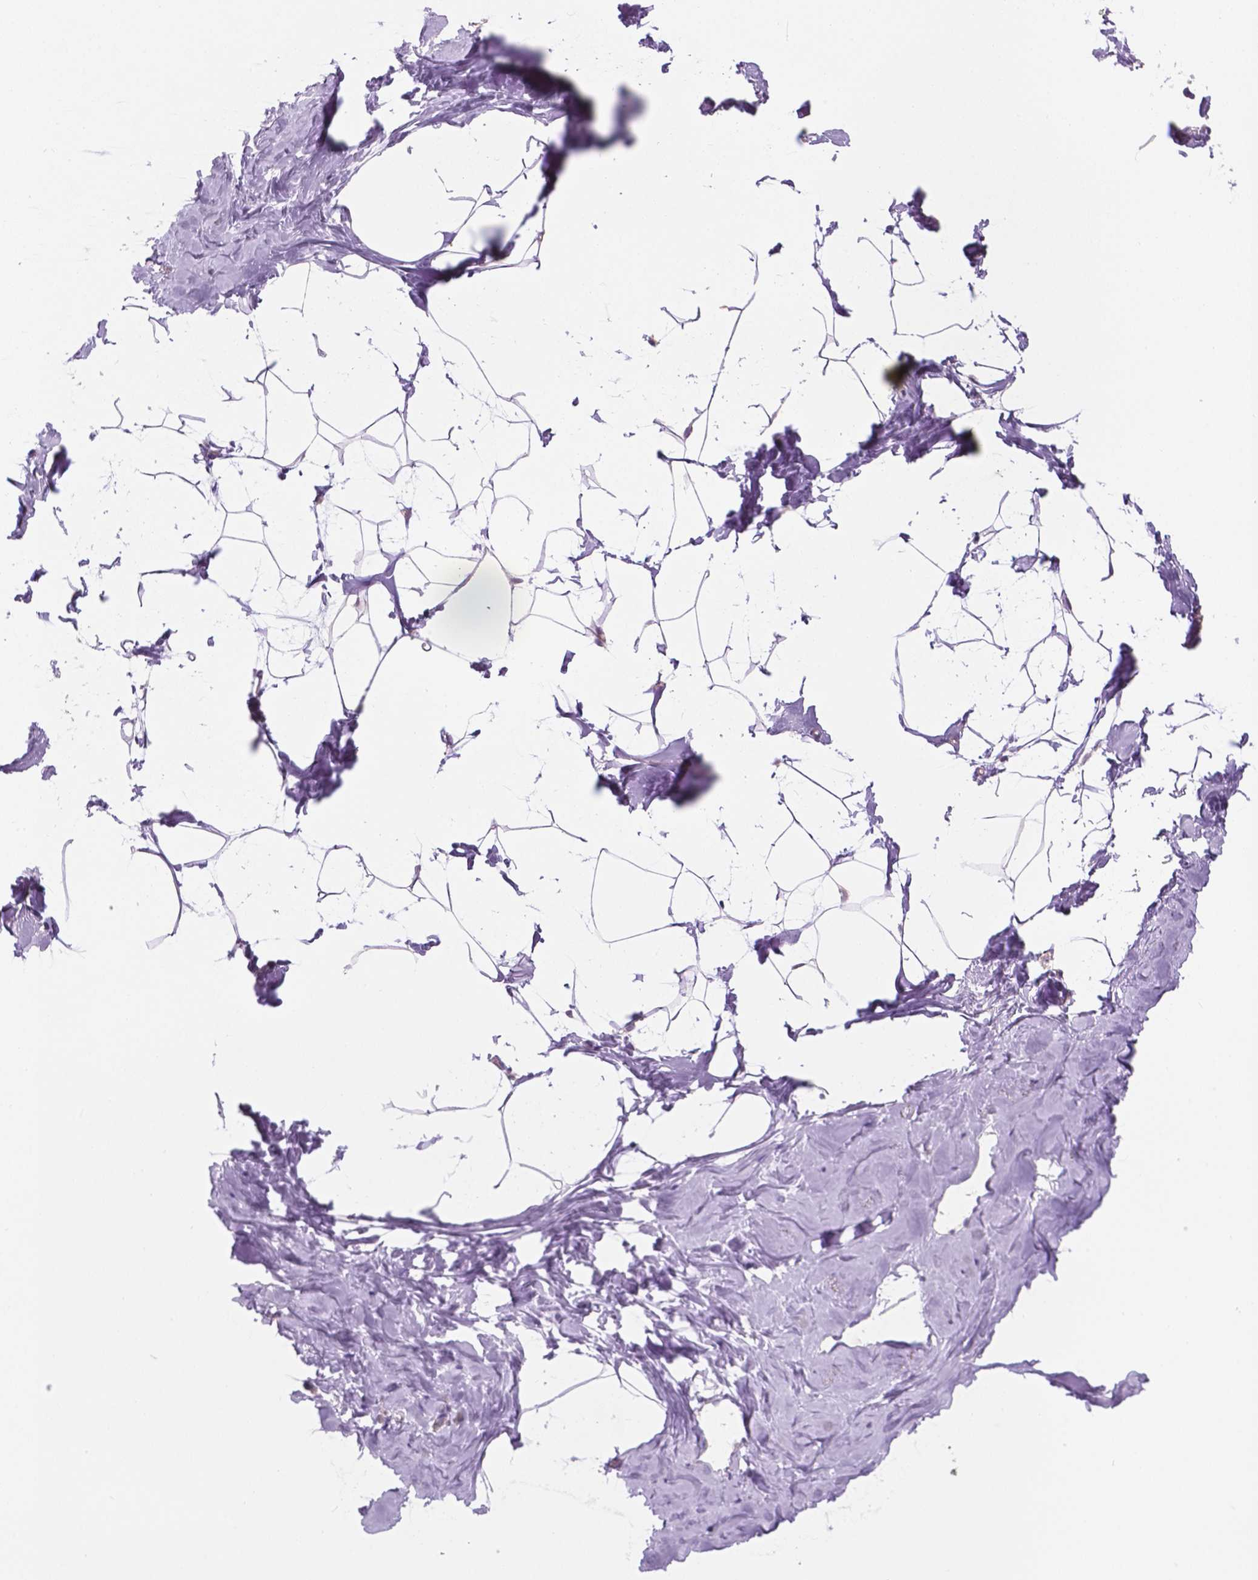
{"staining": {"intensity": "negative", "quantity": "none", "location": "none"}, "tissue": "breast", "cell_type": "Adipocytes", "image_type": "normal", "snomed": [{"axis": "morphology", "description": "Normal tissue, NOS"}, {"axis": "topography", "description": "Breast"}], "caption": "Immunohistochemistry image of benign human breast stained for a protein (brown), which shows no staining in adipocytes. (DAB (3,3'-diaminobenzidine) IHC visualized using brightfield microscopy, high magnification).", "gene": "SBSN", "patient": {"sex": "female", "age": 32}}